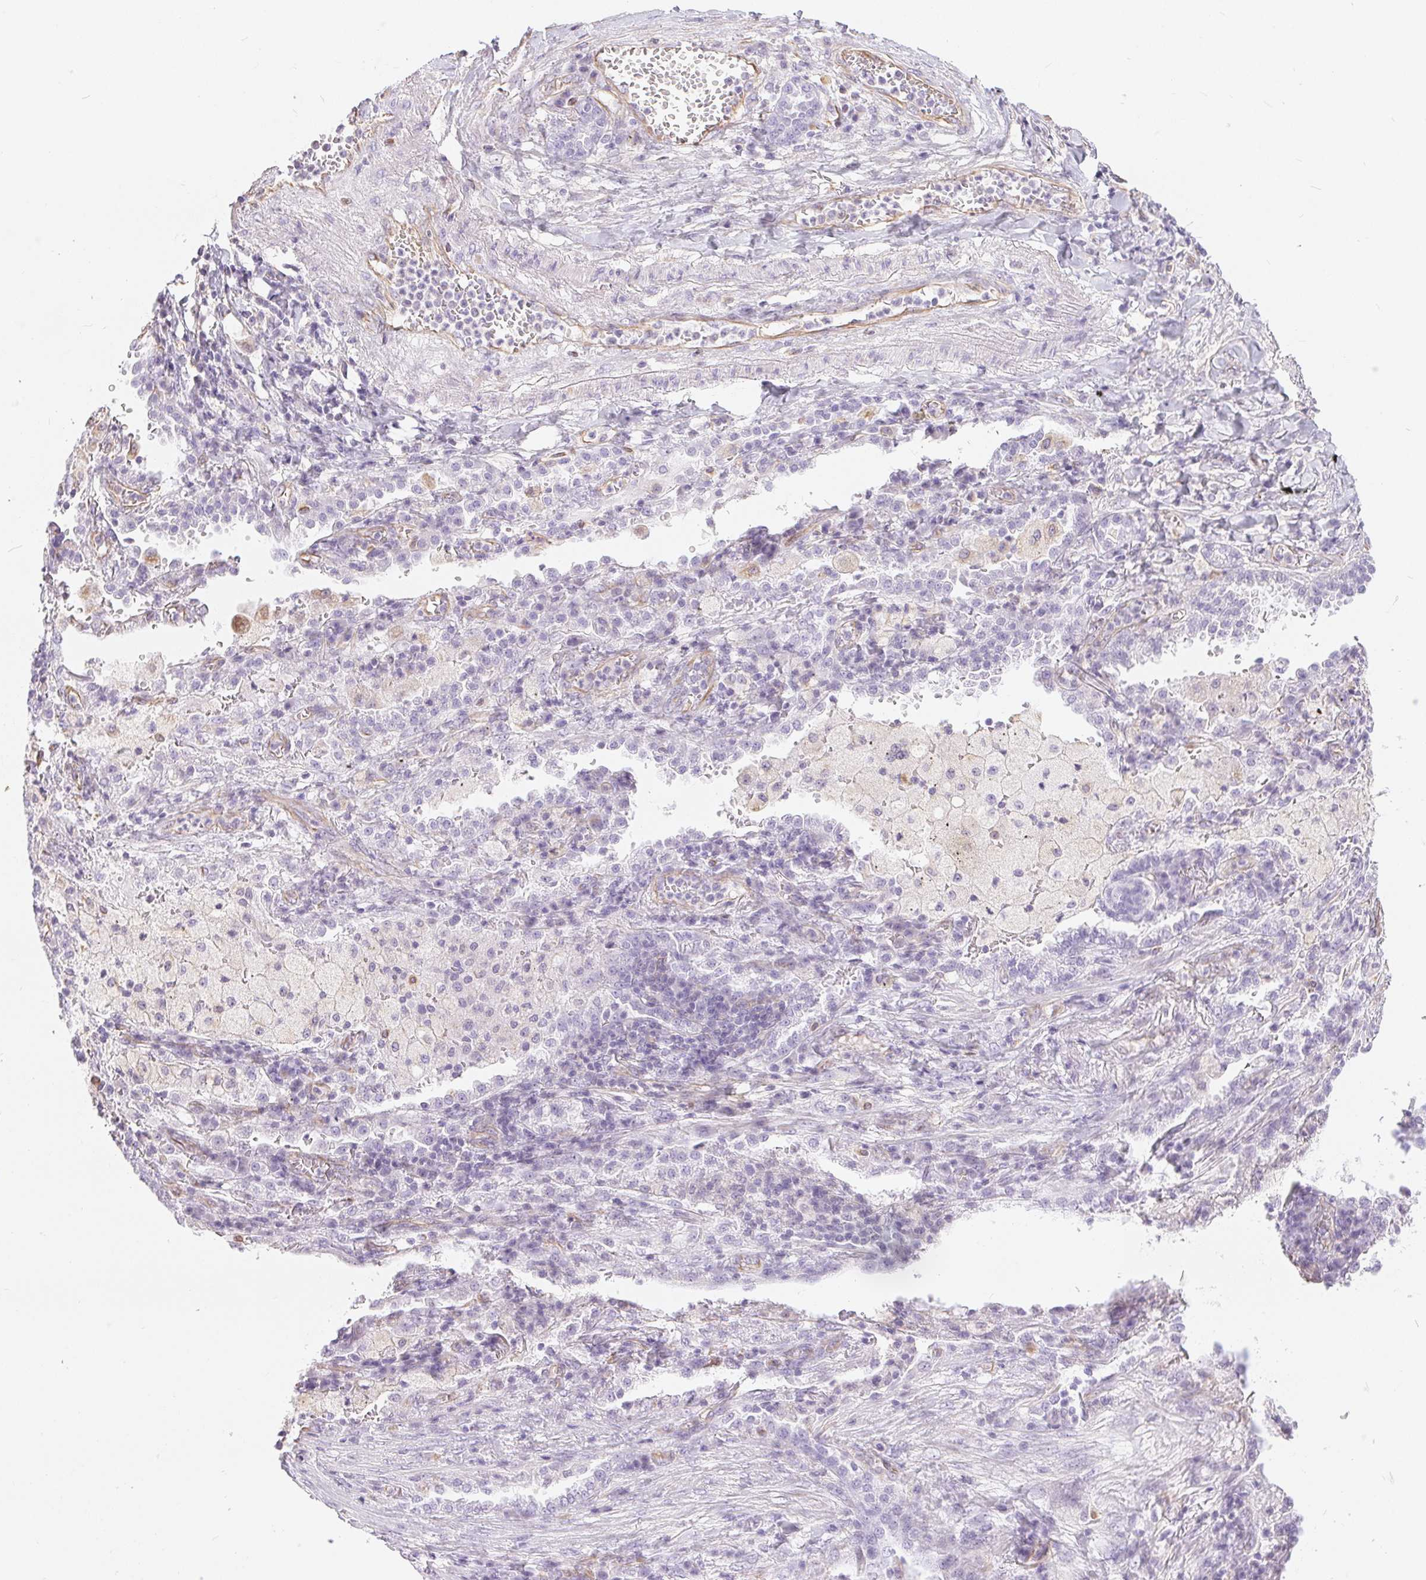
{"staining": {"intensity": "negative", "quantity": "none", "location": "none"}, "tissue": "lung cancer", "cell_type": "Tumor cells", "image_type": "cancer", "snomed": [{"axis": "morphology", "description": "Adenocarcinoma, NOS"}, {"axis": "topography", "description": "Lung"}], "caption": "An image of human lung cancer is negative for staining in tumor cells.", "gene": "GFAP", "patient": {"sex": "male", "age": 57}}